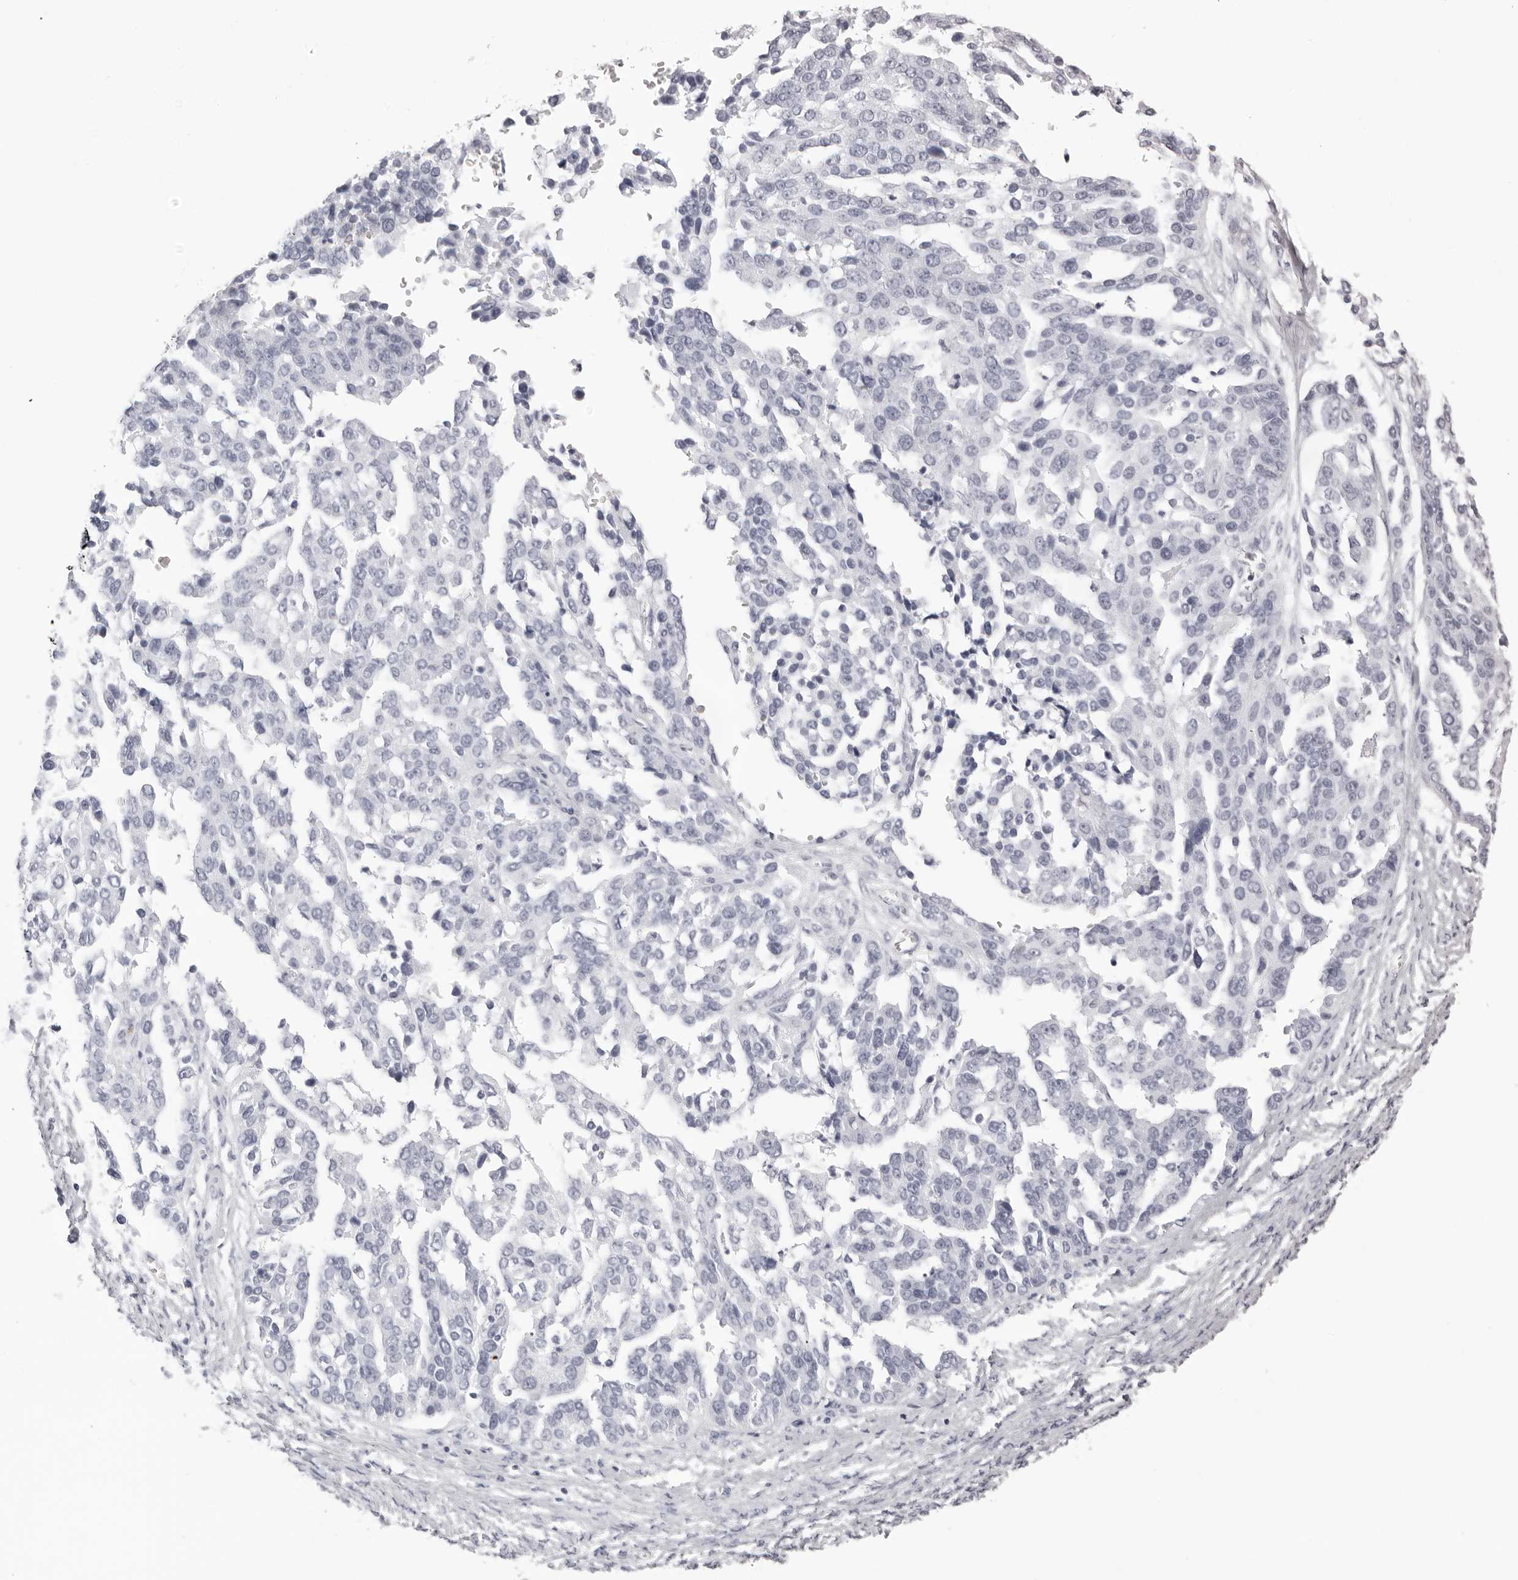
{"staining": {"intensity": "negative", "quantity": "none", "location": "none"}, "tissue": "ovarian cancer", "cell_type": "Tumor cells", "image_type": "cancer", "snomed": [{"axis": "morphology", "description": "Cystadenocarcinoma, serous, NOS"}, {"axis": "topography", "description": "Ovary"}], "caption": "Immunohistochemistry image of neoplastic tissue: ovarian cancer (serous cystadenocarcinoma) stained with DAB (3,3'-diaminobenzidine) shows no significant protein positivity in tumor cells.", "gene": "RHO", "patient": {"sex": "female", "age": 44}}